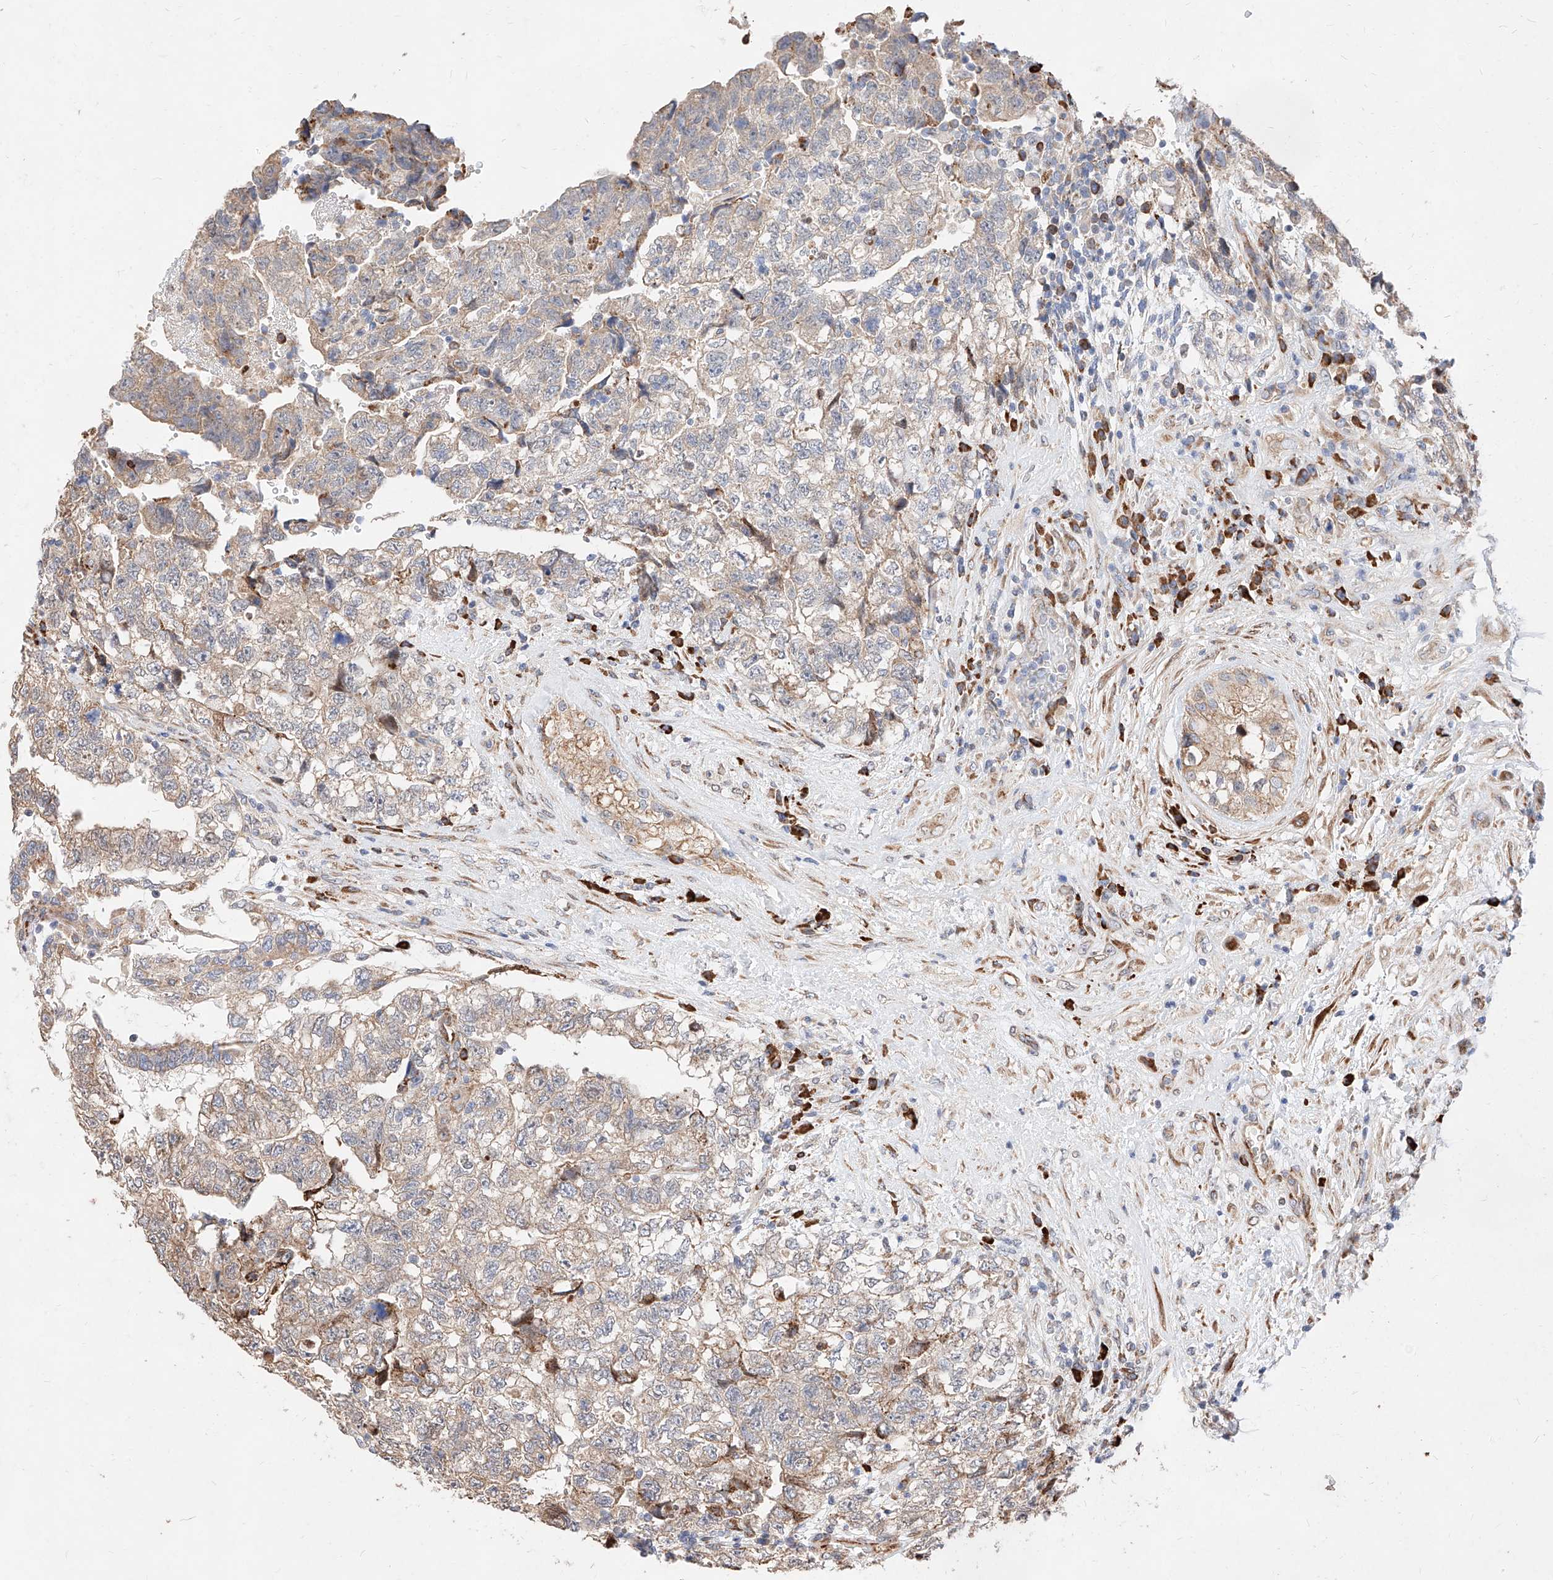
{"staining": {"intensity": "weak", "quantity": "<25%", "location": "cytoplasmic/membranous"}, "tissue": "testis cancer", "cell_type": "Tumor cells", "image_type": "cancer", "snomed": [{"axis": "morphology", "description": "Carcinoma, Embryonal, NOS"}, {"axis": "topography", "description": "Testis"}], "caption": "The immunohistochemistry (IHC) image has no significant staining in tumor cells of embryonal carcinoma (testis) tissue. (IHC, brightfield microscopy, high magnification).", "gene": "ATP9B", "patient": {"sex": "male", "age": 36}}